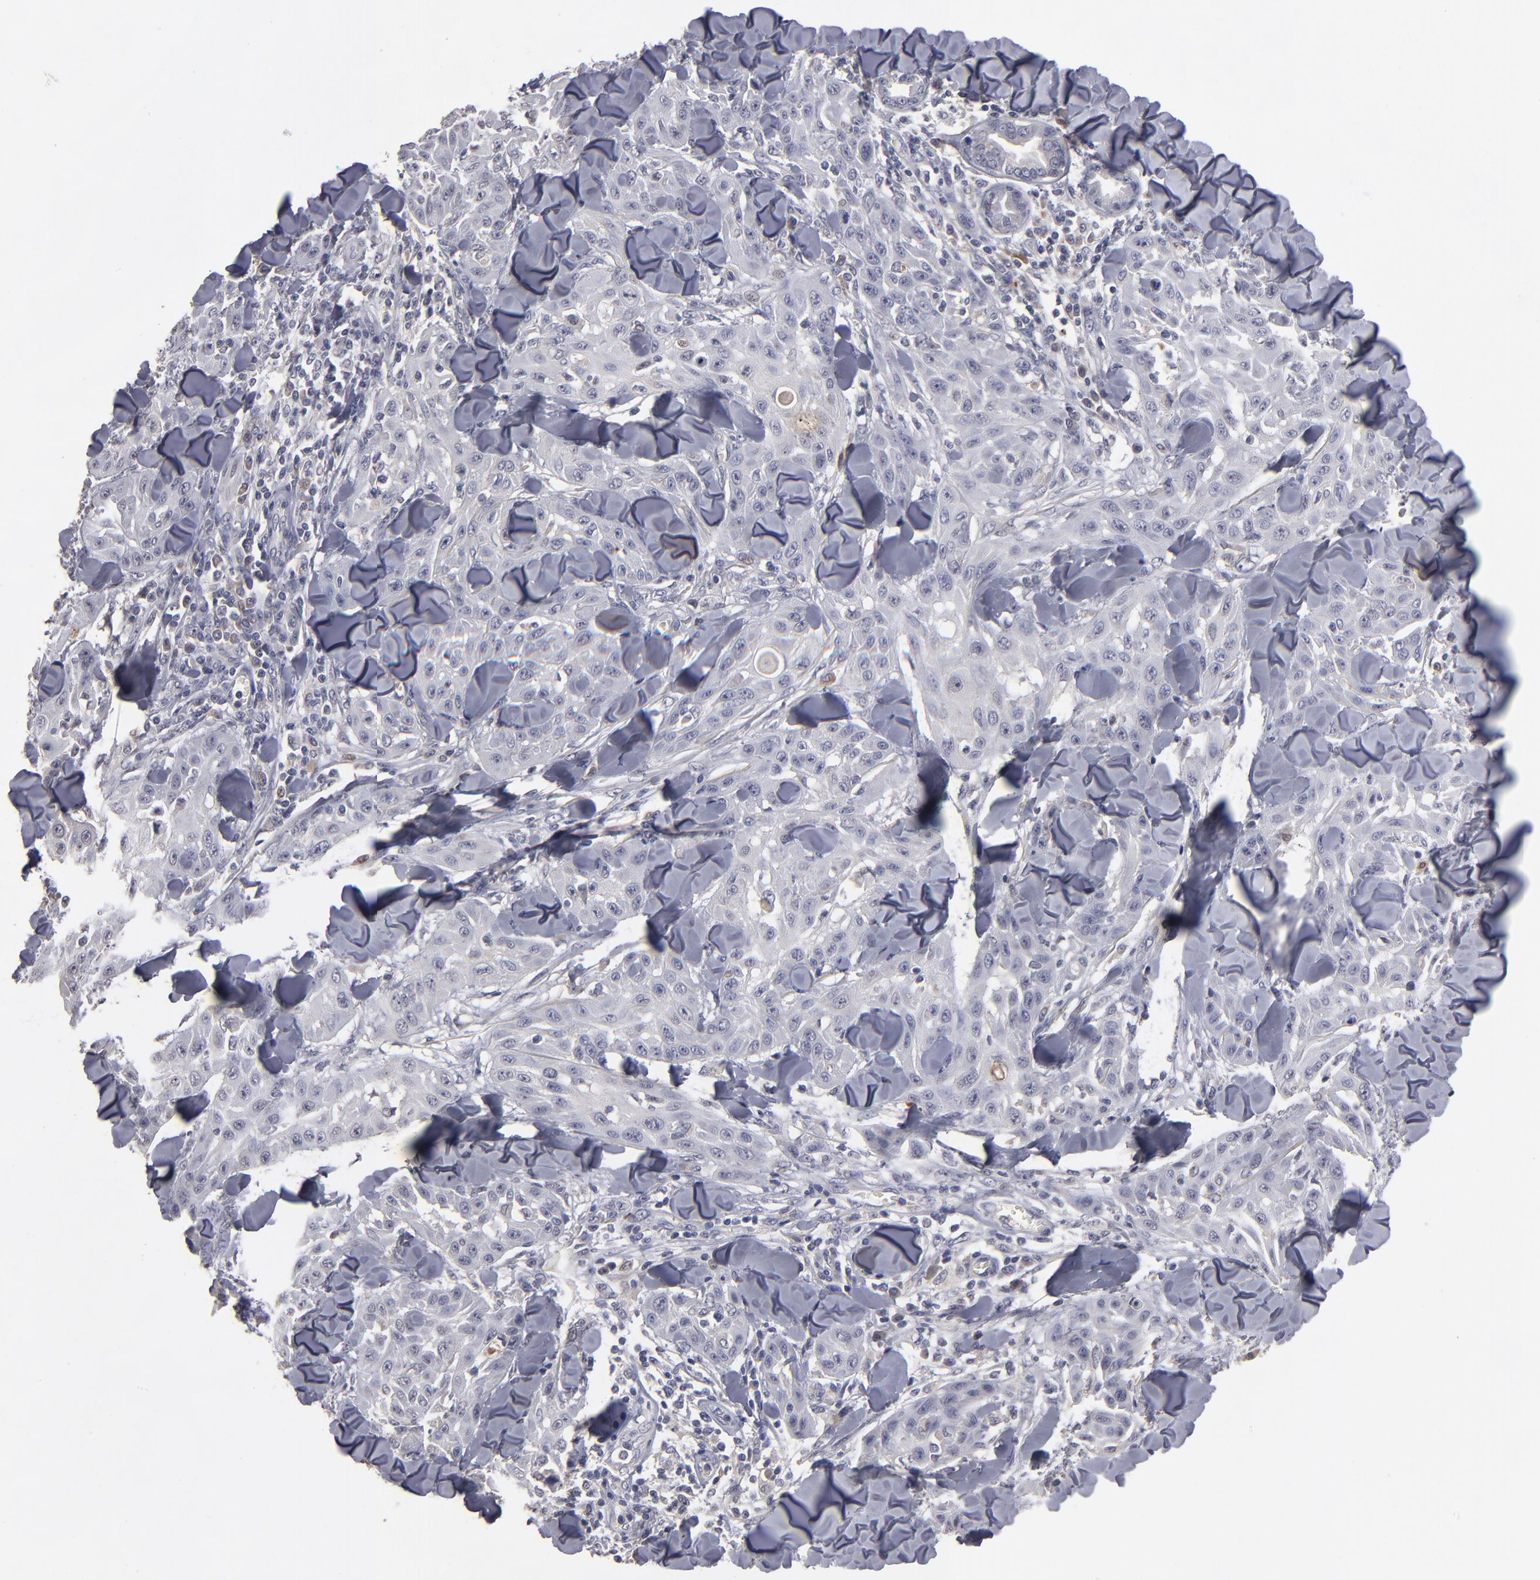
{"staining": {"intensity": "moderate", "quantity": "<25%", "location": "cytoplasmic/membranous"}, "tissue": "skin cancer", "cell_type": "Tumor cells", "image_type": "cancer", "snomed": [{"axis": "morphology", "description": "Squamous cell carcinoma, NOS"}, {"axis": "topography", "description": "Skin"}], "caption": "Squamous cell carcinoma (skin) tissue exhibits moderate cytoplasmic/membranous positivity in about <25% of tumor cells, visualized by immunohistochemistry.", "gene": "GPM6B", "patient": {"sex": "male", "age": 24}}